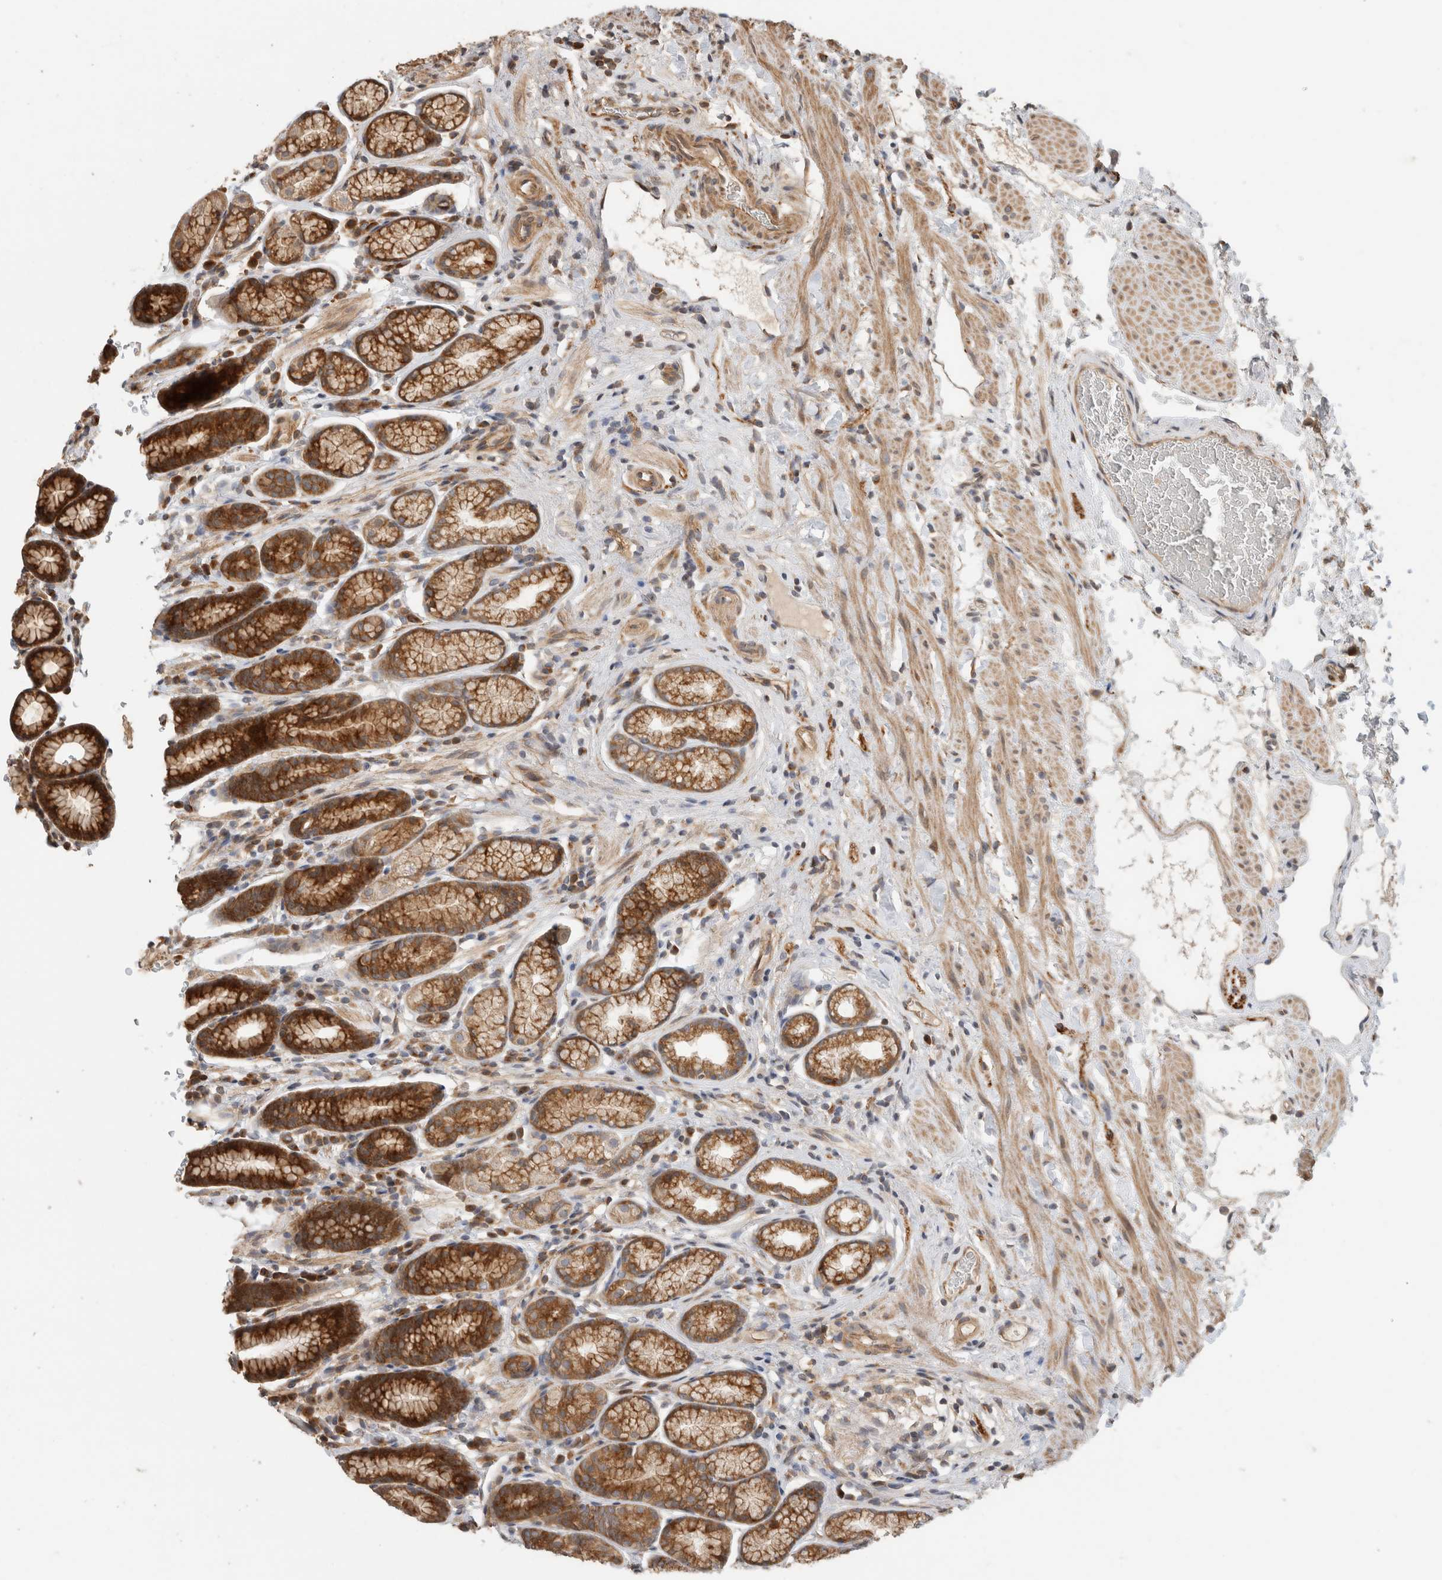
{"staining": {"intensity": "strong", "quantity": "25%-75%", "location": "cytoplasmic/membranous"}, "tissue": "stomach", "cell_type": "Glandular cells", "image_type": "normal", "snomed": [{"axis": "morphology", "description": "Normal tissue, NOS"}, {"axis": "topography", "description": "Stomach"}], "caption": "High-power microscopy captured an IHC photomicrograph of unremarkable stomach, revealing strong cytoplasmic/membranous staining in approximately 25%-75% of glandular cells.", "gene": "PCDHB15", "patient": {"sex": "male", "age": 42}}